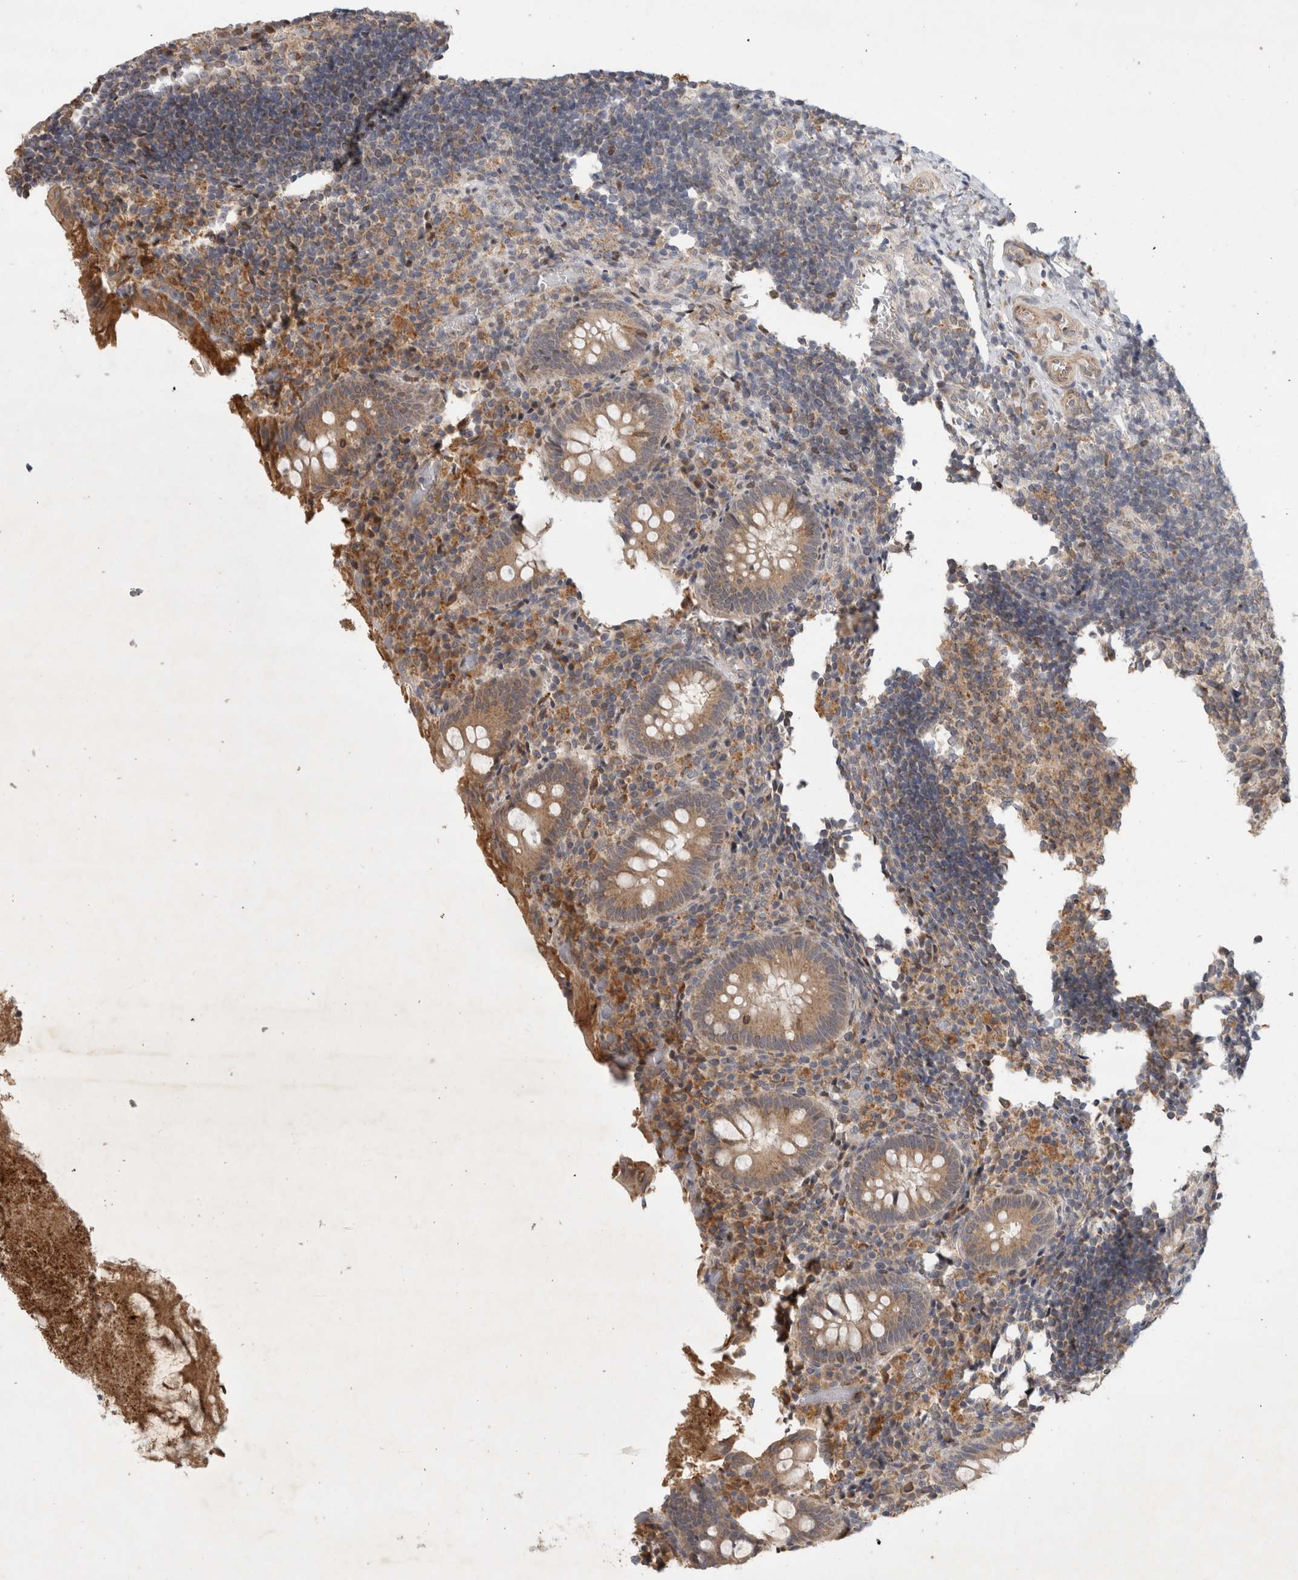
{"staining": {"intensity": "moderate", "quantity": ">75%", "location": "cytoplasmic/membranous,nuclear"}, "tissue": "appendix", "cell_type": "Glandular cells", "image_type": "normal", "snomed": [{"axis": "morphology", "description": "Normal tissue, NOS"}, {"axis": "topography", "description": "Appendix"}], "caption": "IHC of unremarkable appendix shows medium levels of moderate cytoplasmic/membranous,nuclear expression in approximately >75% of glandular cells.", "gene": "C8orf58", "patient": {"sex": "female", "age": 17}}